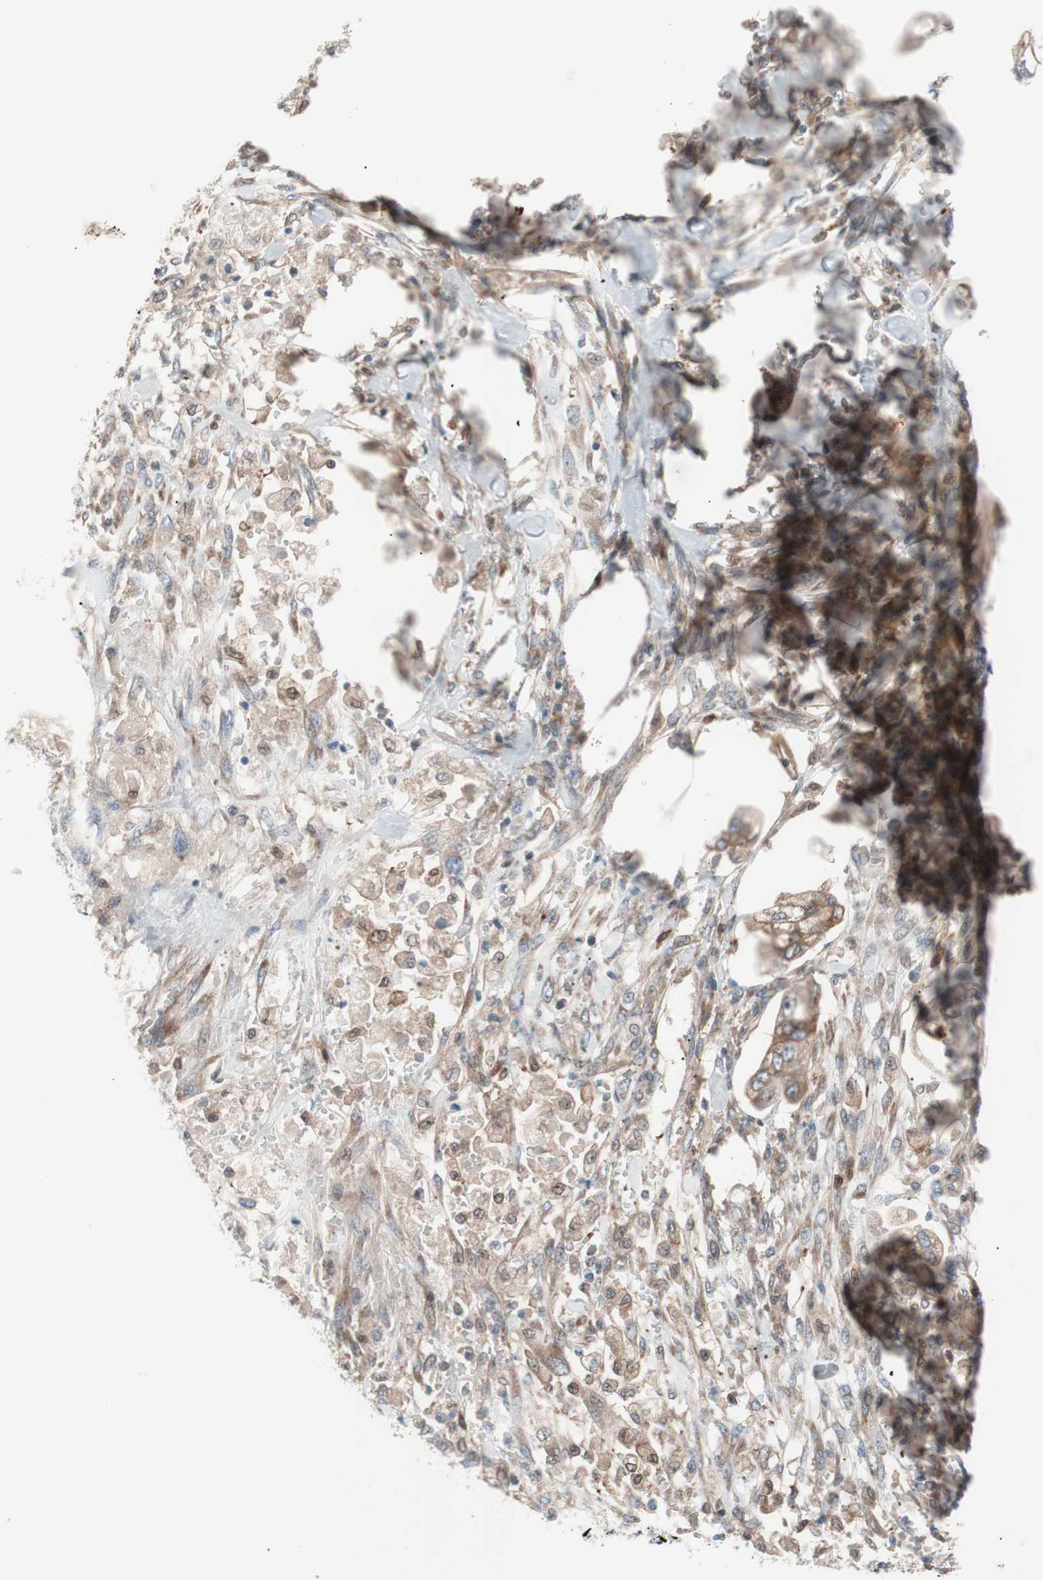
{"staining": {"intensity": "moderate", "quantity": ">75%", "location": "cytoplasmic/membranous"}, "tissue": "stomach cancer", "cell_type": "Tumor cells", "image_type": "cancer", "snomed": [{"axis": "morphology", "description": "Adenocarcinoma, NOS"}, {"axis": "topography", "description": "Stomach"}], "caption": "A brown stain highlights moderate cytoplasmic/membranous expression of a protein in human stomach cancer tumor cells. Immunohistochemistry stains the protein in brown and the nuclei are stained blue.", "gene": "FAAH", "patient": {"sex": "male", "age": 62}}